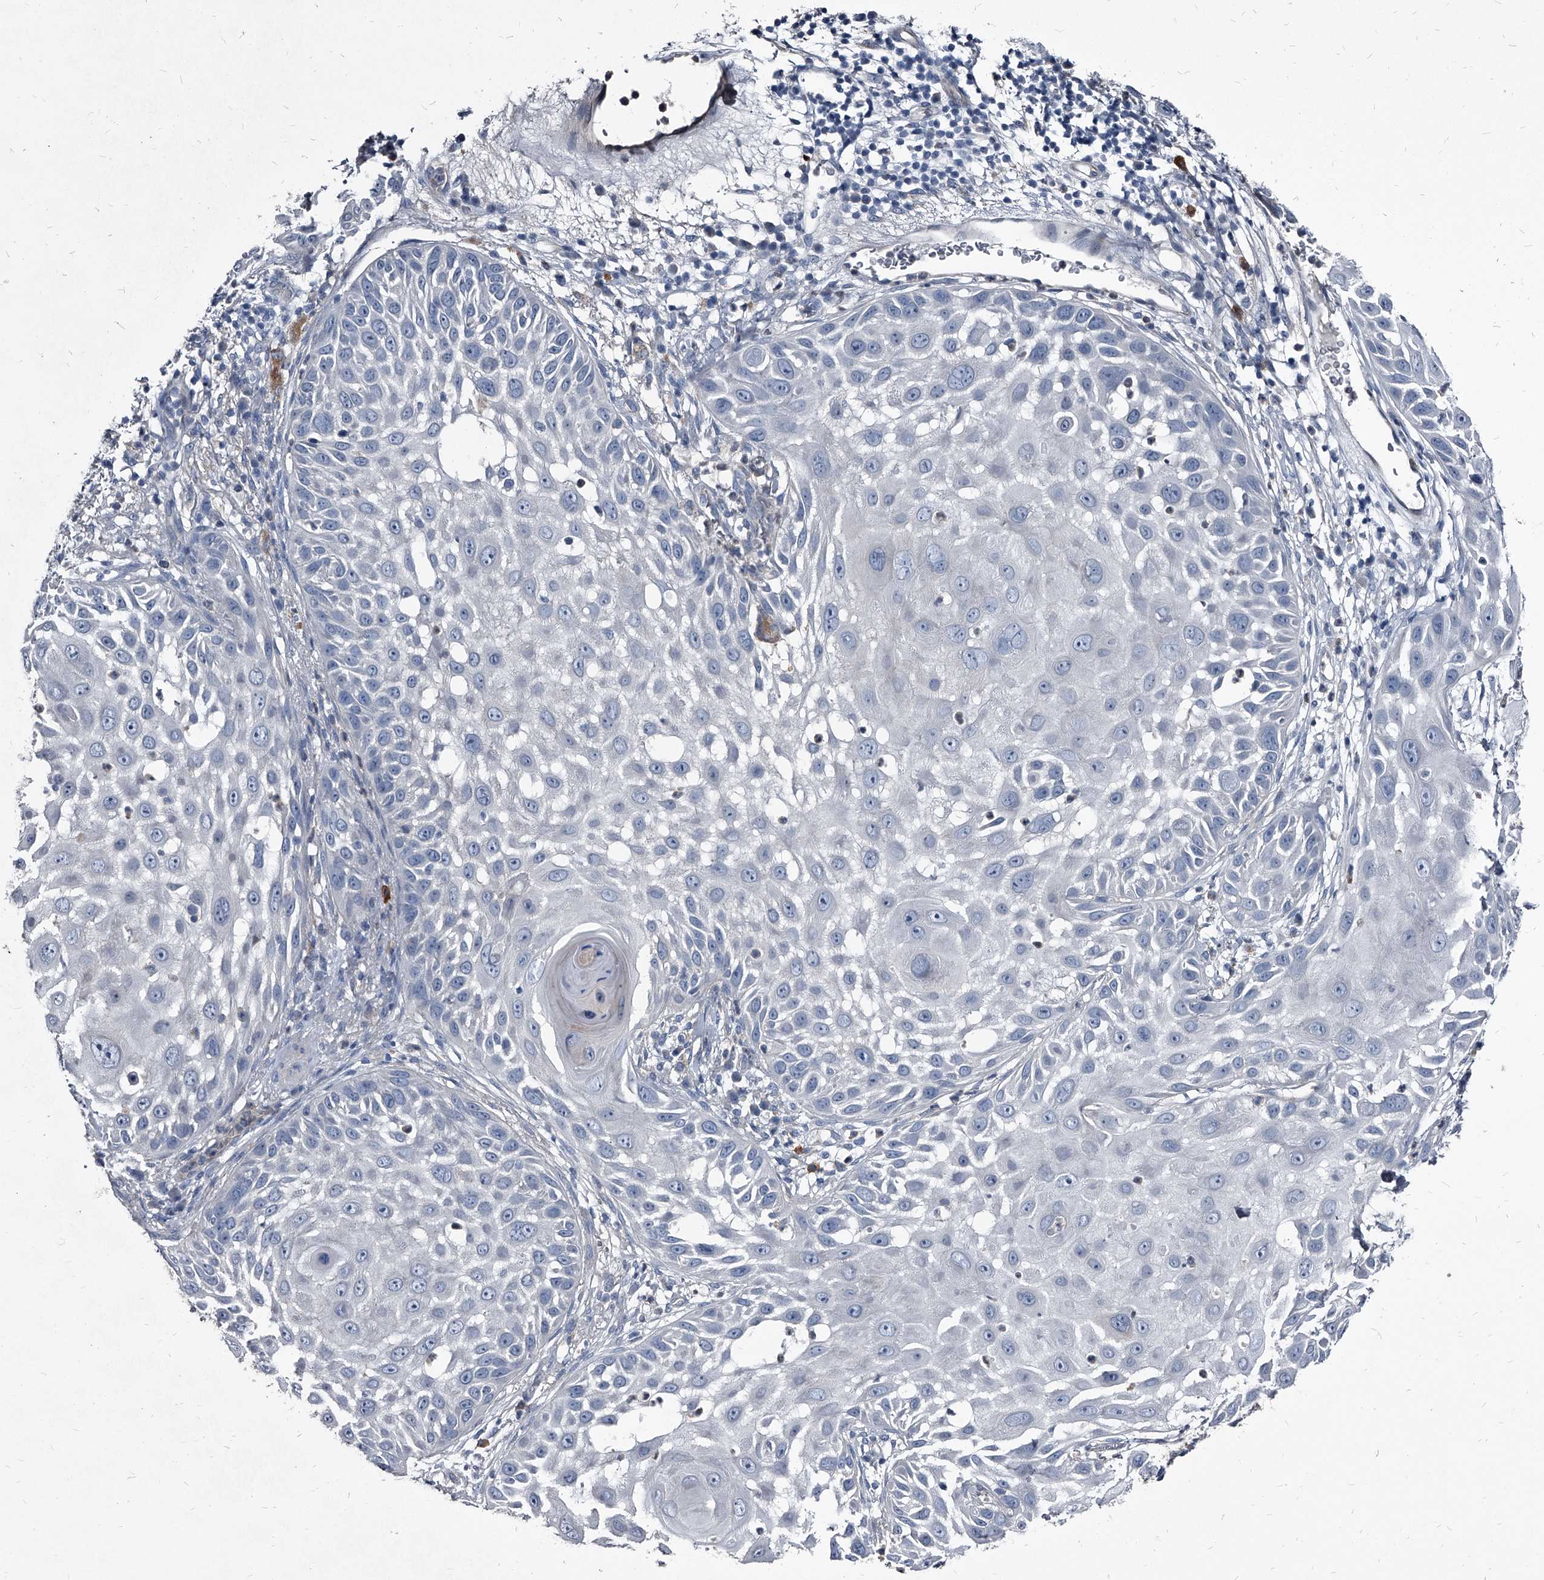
{"staining": {"intensity": "negative", "quantity": "none", "location": "none"}, "tissue": "skin cancer", "cell_type": "Tumor cells", "image_type": "cancer", "snomed": [{"axis": "morphology", "description": "Squamous cell carcinoma, NOS"}, {"axis": "topography", "description": "Skin"}], "caption": "This is an IHC photomicrograph of skin cancer. There is no positivity in tumor cells.", "gene": "PGLYRP3", "patient": {"sex": "female", "age": 44}}